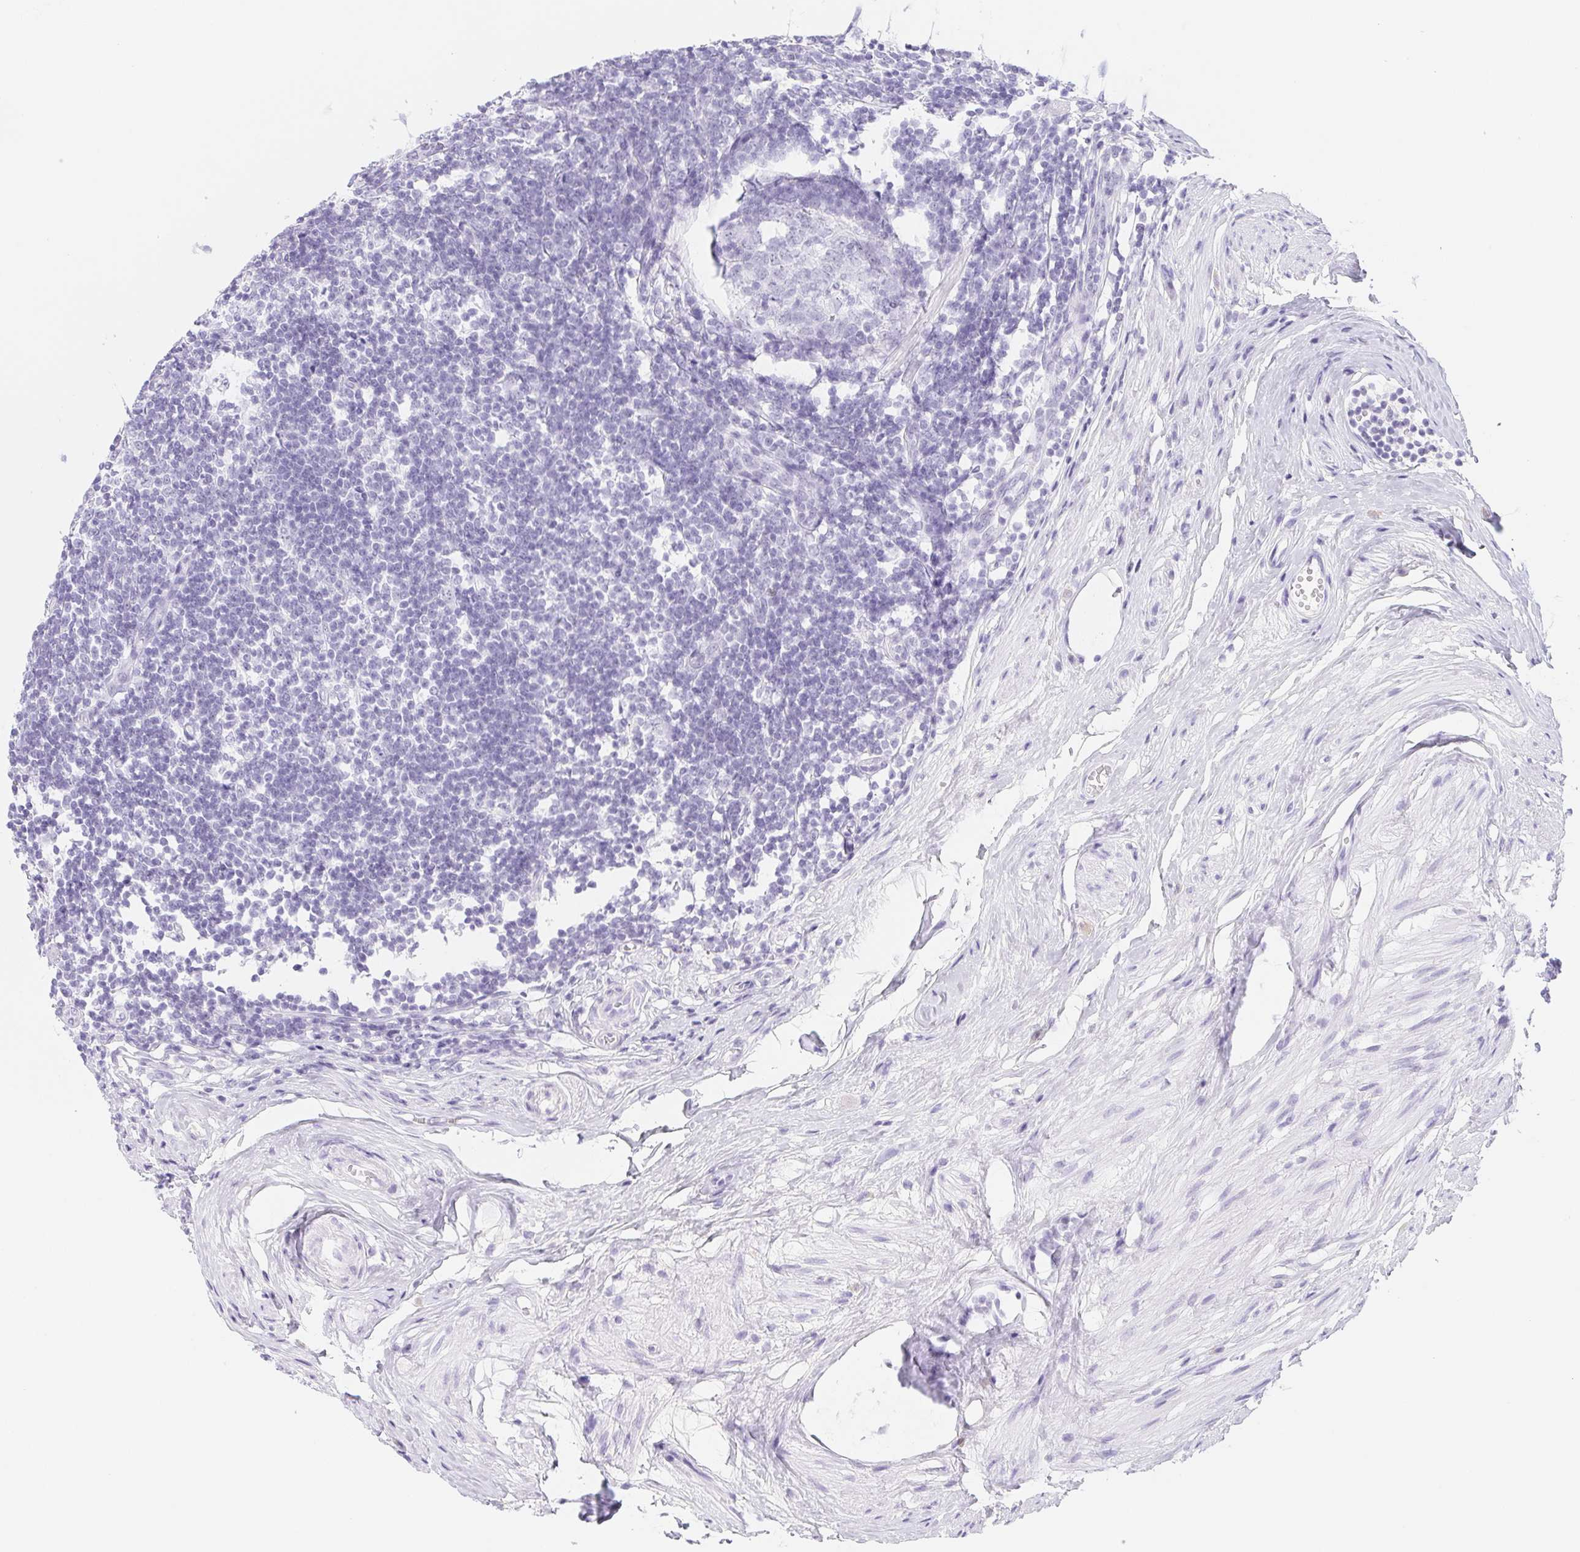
{"staining": {"intensity": "negative", "quantity": "none", "location": "none"}, "tissue": "appendix", "cell_type": "Glandular cells", "image_type": "normal", "snomed": [{"axis": "morphology", "description": "Normal tissue, NOS"}, {"axis": "topography", "description": "Appendix"}], "caption": "DAB (3,3'-diaminobenzidine) immunohistochemical staining of unremarkable appendix shows no significant staining in glandular cells.", "gene": "ST8SIA3", "patient": {"sex": "female", "age": 56}}